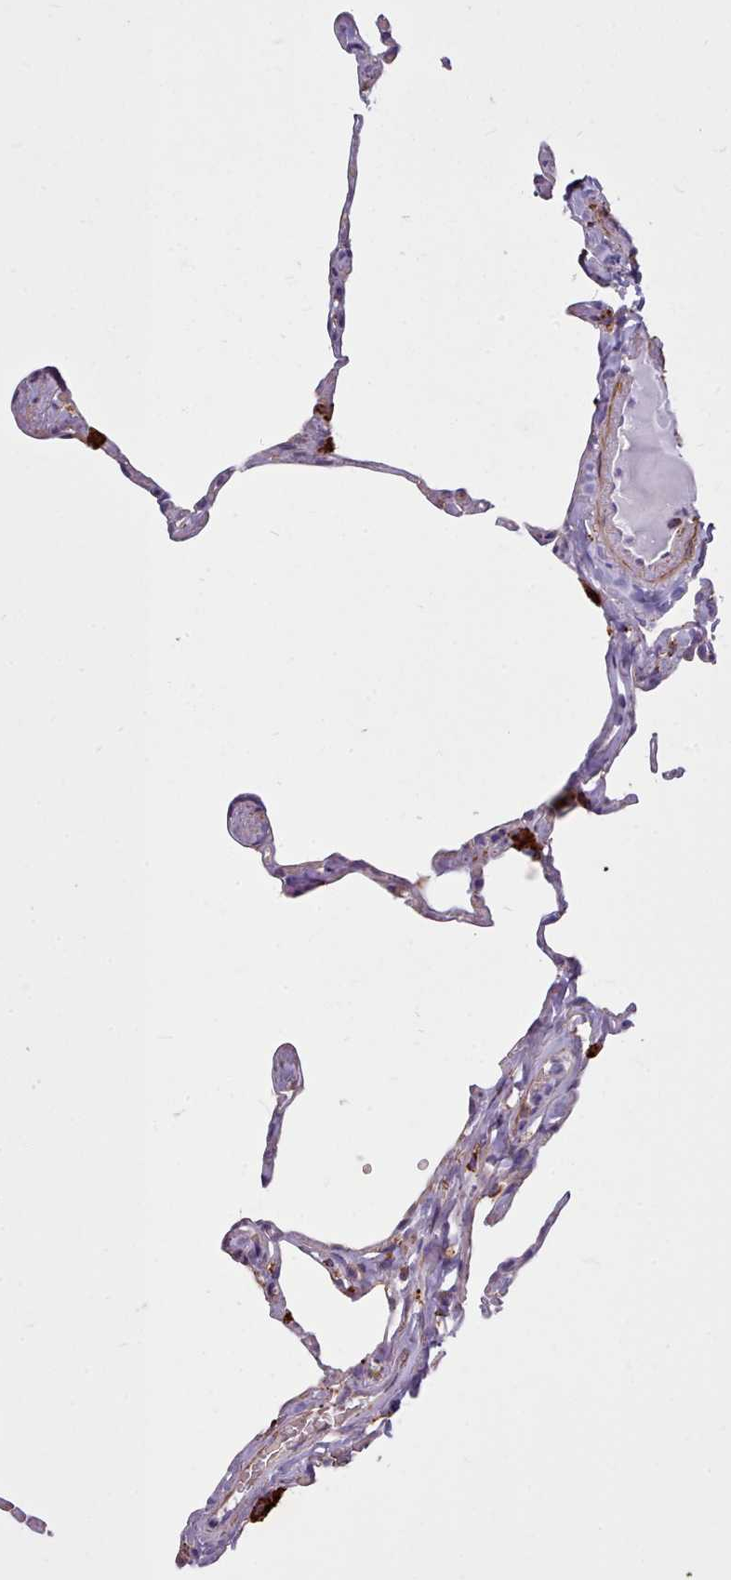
{"staining": {"intensity": "weak", "quantity": "<25%", "location": "cytoplasmic/membranous"}, "tissue": "lung", "cell_type": "Alveolar cells", "image_type": "normal", "snomed": [{"axis": "morphology", "description": "Normal tissue, NOS"}, {"axis": "topography", "description": "Lung"}], "caption": "Lung stained for a protein using immunohistochemistry (IHC) demonstrates no positivity alveolar cells.", "gene": "PACSIN3", "patient": {"sex": "male", "age": 65}}